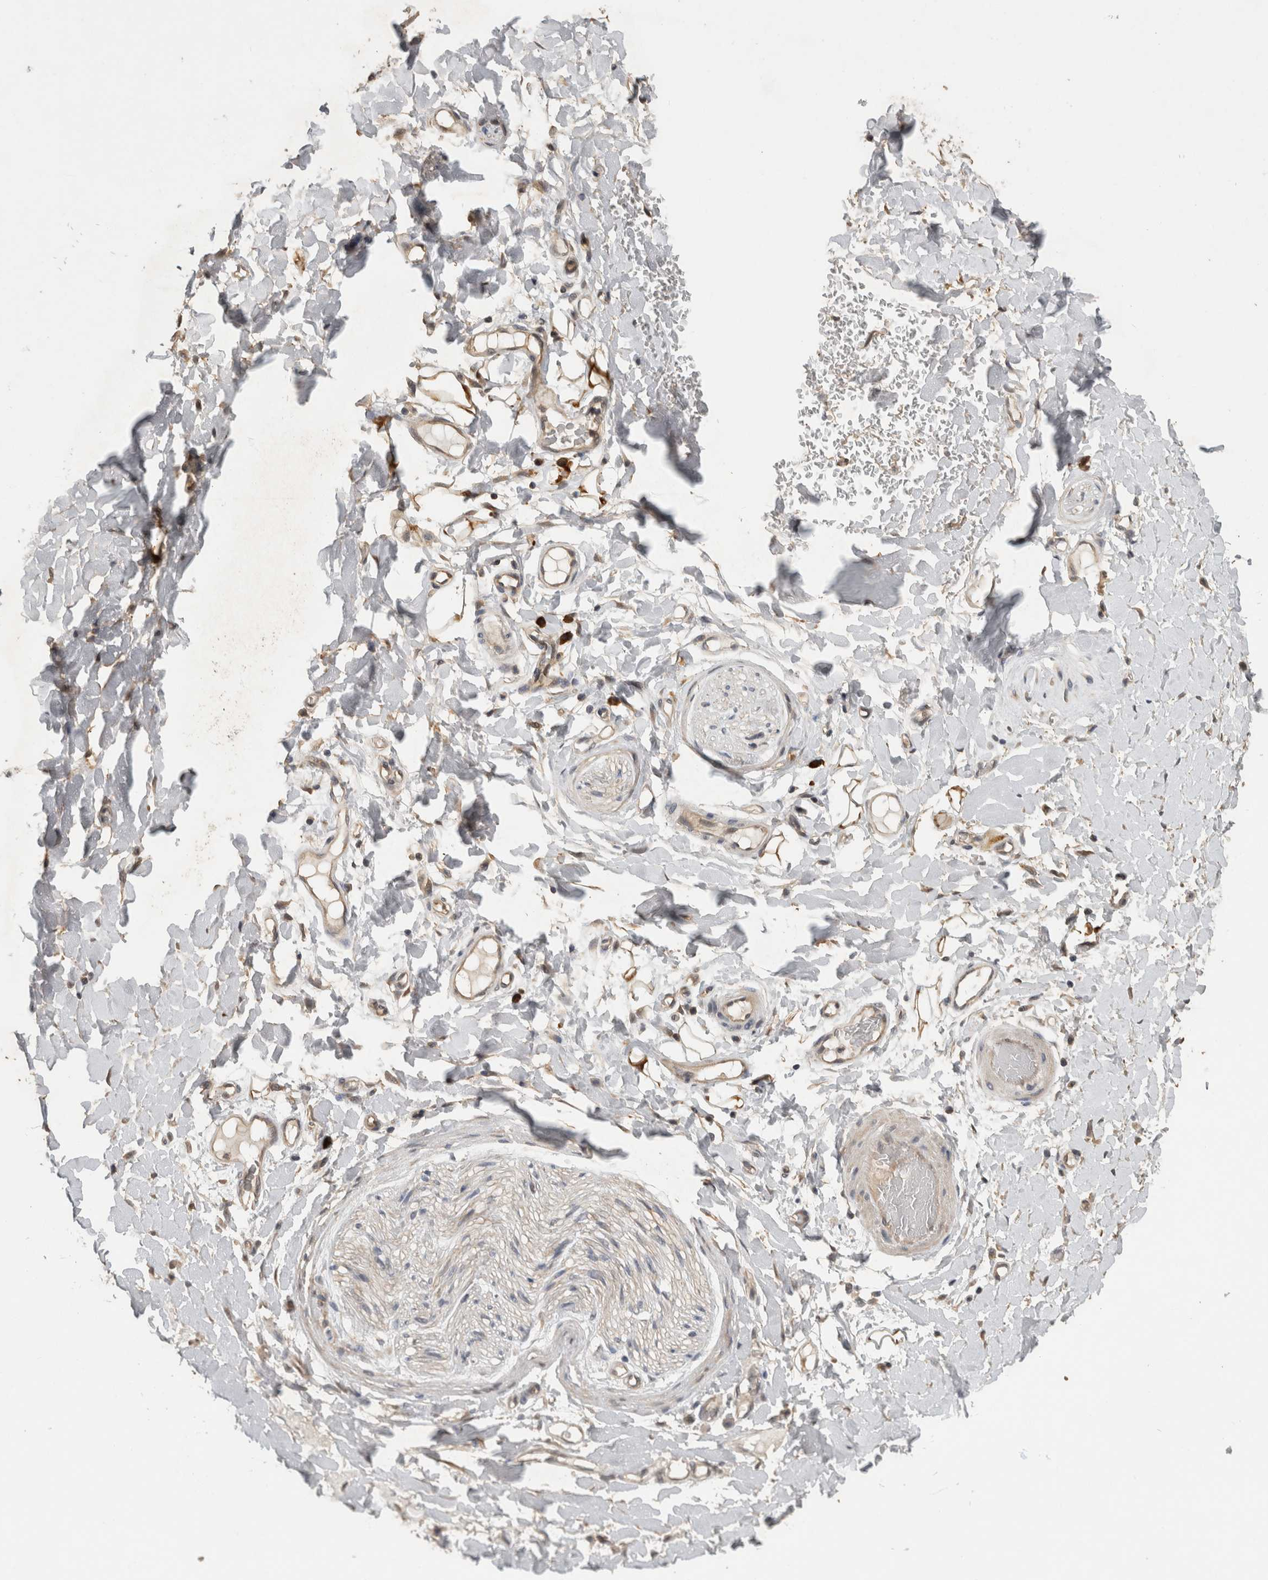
{"staining": {"intensity": "moderate", "quantity": ">75%", "location": "cytoplasmic/membranous"}, "tissue": "adipose tissue", "cell_type": "Adipocytes", "image_type": "normal", "snomed": [{"axis": "morphology", "description": "Normal tissue, NOS"}, {"axis": "morphology", "description": "Adenocarcinoma, NOS"}, {"axis": "topography", "description": "Esophagus"}], "caption": "Moderate cytoplasmic/membranous protein positivity is appreciated in about >75% of adipocytes in adipose tissue.", "gene": "RHPN1", "patient": {"sex": "male", "age": 62}}